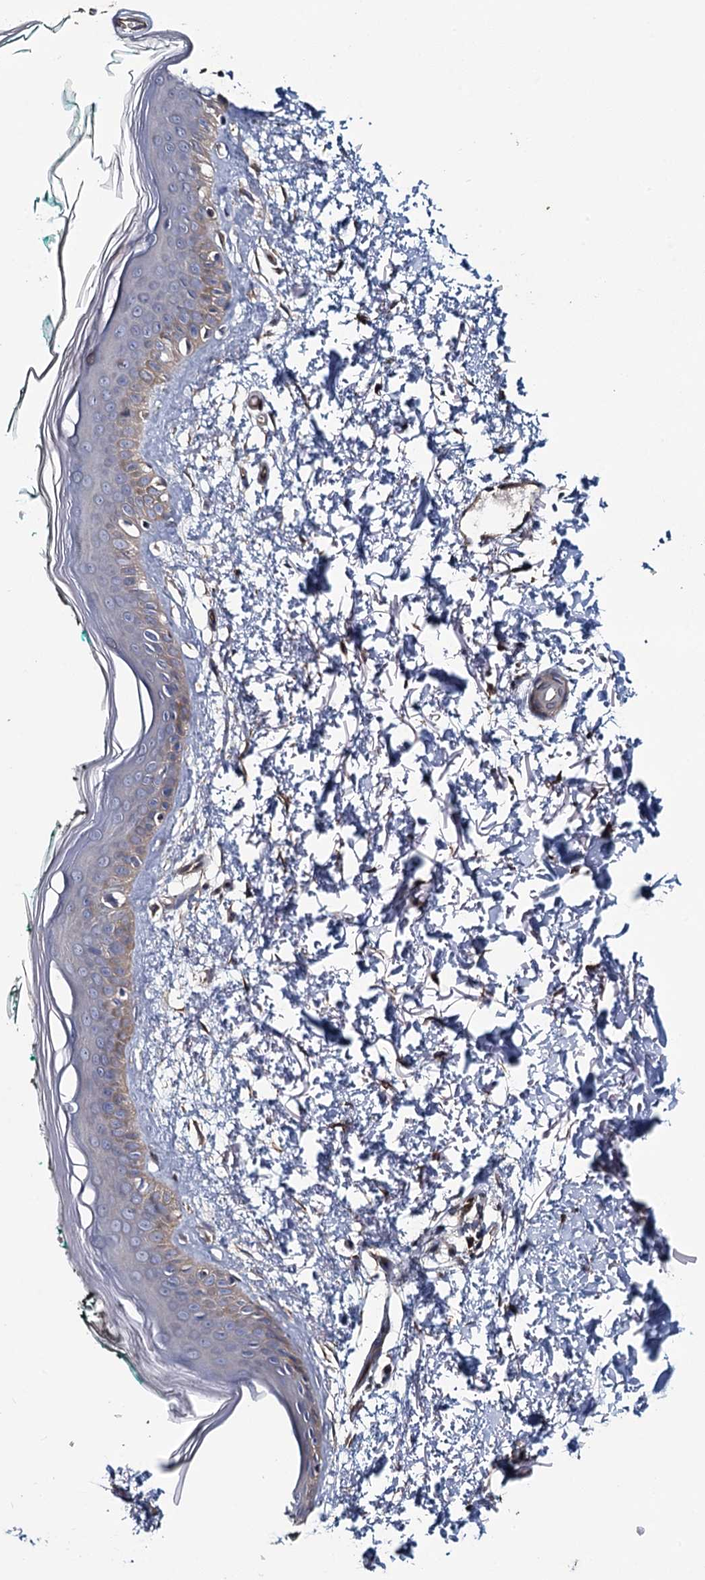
{"staining": {"intensity": "moderate", "quantity": "25%-75%", "location": "cytoplasmic/membranous"}, "tissue": "skin", "cell_type": "Fibroblasts", "image_type": "normal", "snomed": [{"axis": "morphology", "description": "Normal tissue, NOS"}, {"axis": "topography", "description": "Skin"}], "caption": "This is a histology image of immunohistochemistry (IHC) staining of unremarkable skin, which shows moderate expression in the cytoplasmic/membranous of fibroblasts.", "gene": "KCTD4", "patient": {"sex": "male", "age": 62}}